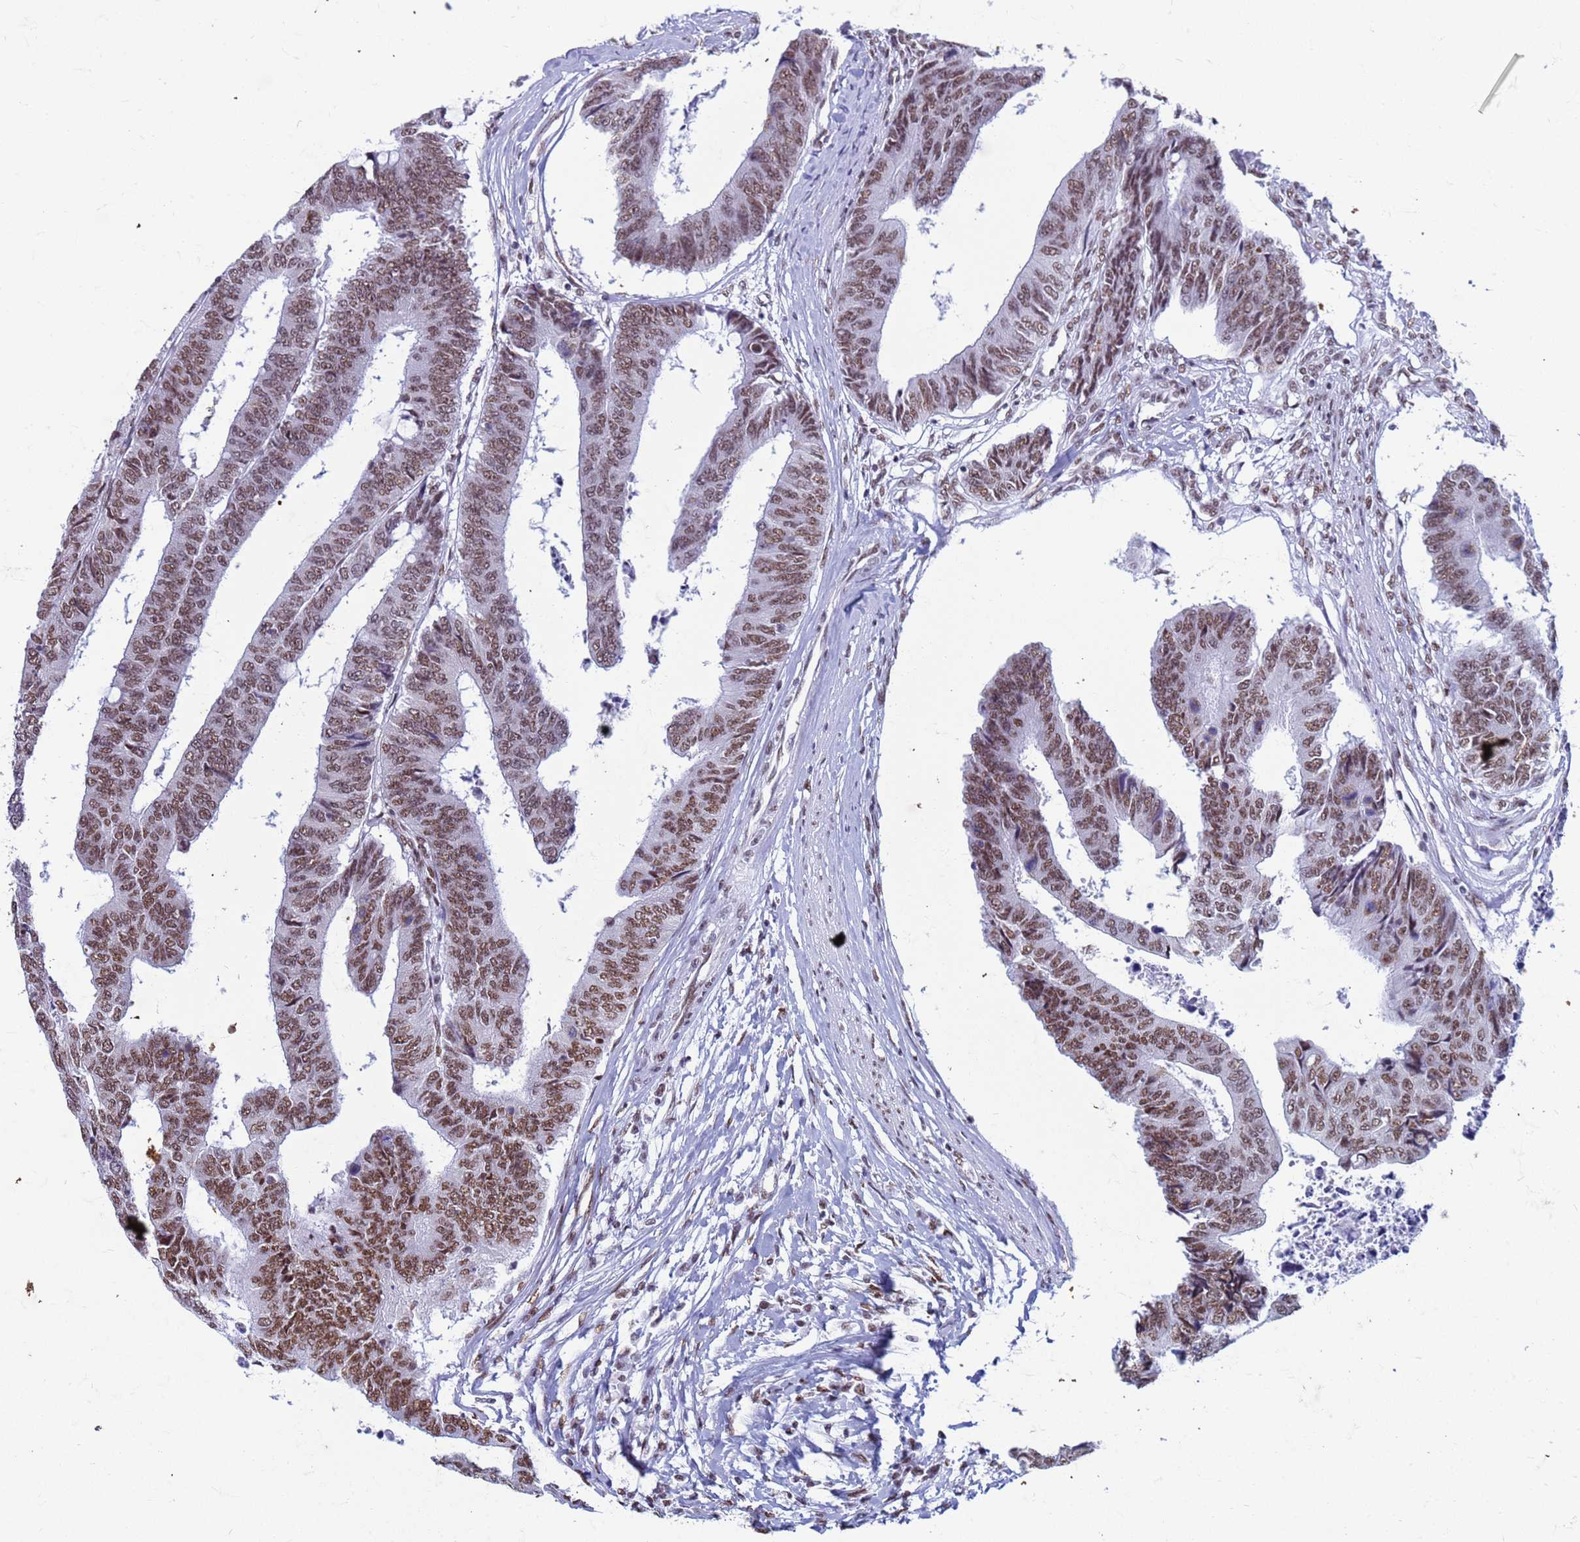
{"staining": {"intensity": "moderate", "quantity": ">75%", "location": "nuclear"}, "tissue": "colorectal cancer", "cell_type": "Tumor cells", "image_type": "cancer", "snomed": [{"axis": "morphology", "description": "Adenocarcinoma, NOS"}, {"axis": "topography", "description": "Rectum"}], "caption": "Immunohistochemical staining of human adenocarcinoma (colorectal) displays medium levels of moderate nuclear staining in approximately >75% of tumor cells.", "gene": "FAM170B", "patient": {"sex": "male", "age": 84}}